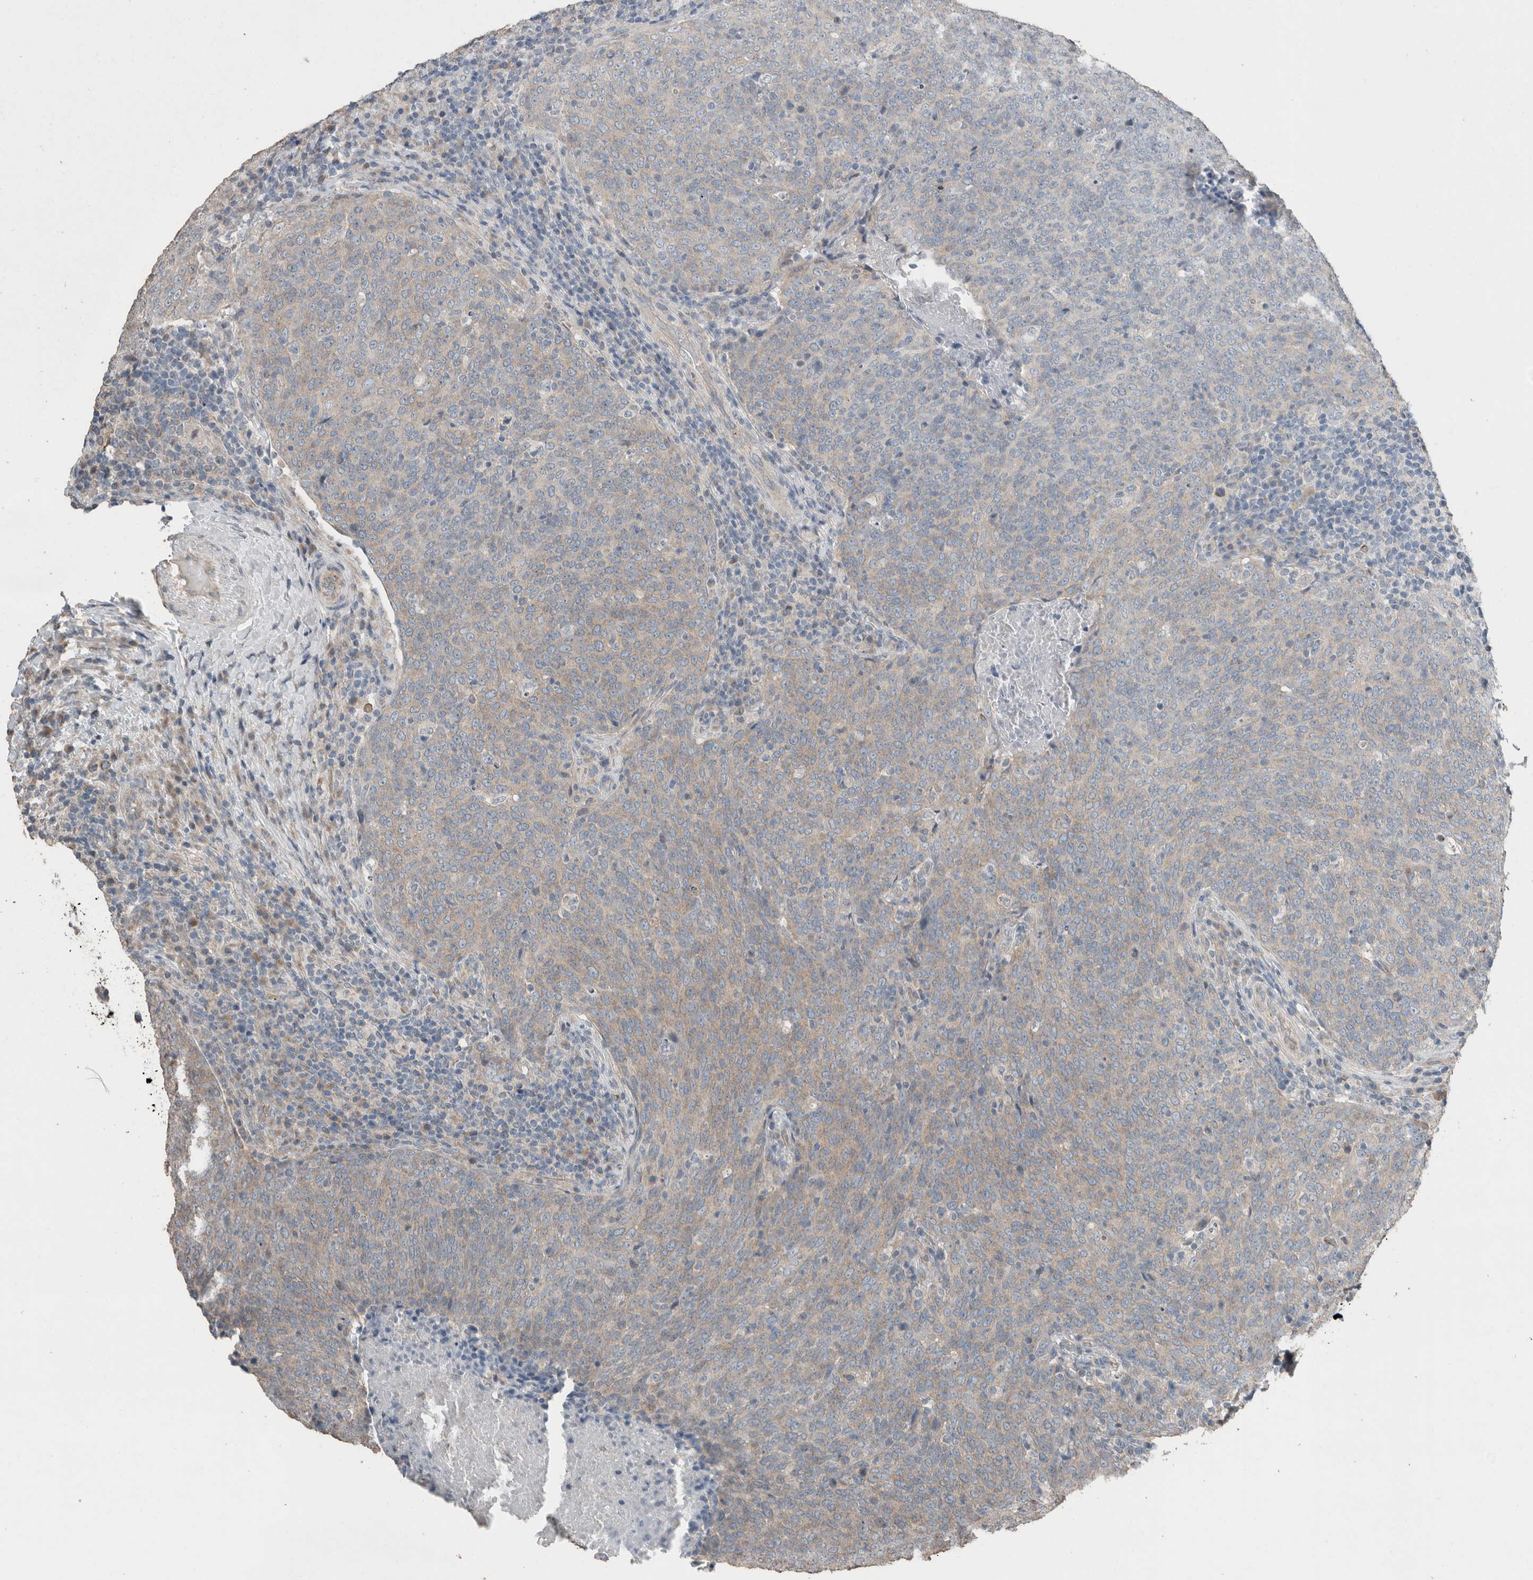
{"staining": {"intensity": "weak", "quantity": "25%-75%", "location": "cytoplasmic/membranous"}, "tissue": "head and neck cancer", "cell_type": "Tumor cells", "image_type": "cancer", "snomed": [{"axis": "morphology", "description": "Squamous cell carcinoma, NOS"}, {"axis": "morphology", "description": "Squamous cell carcinoma, metastatic, NOS"}, {"axis": "topography", "description": "Lymph node"}, {"axis": "topography", "description": "Head-Neck"}], "caption": "Approximately 25%-75% of tumor cells in head and neck cancer demonstrate weak cytoplasmic/membranous protein positivity as visualized by brown immunohistochemical staining.", "gene": "ACVR2B", "patient": {"sex": "male", "age": 62}}